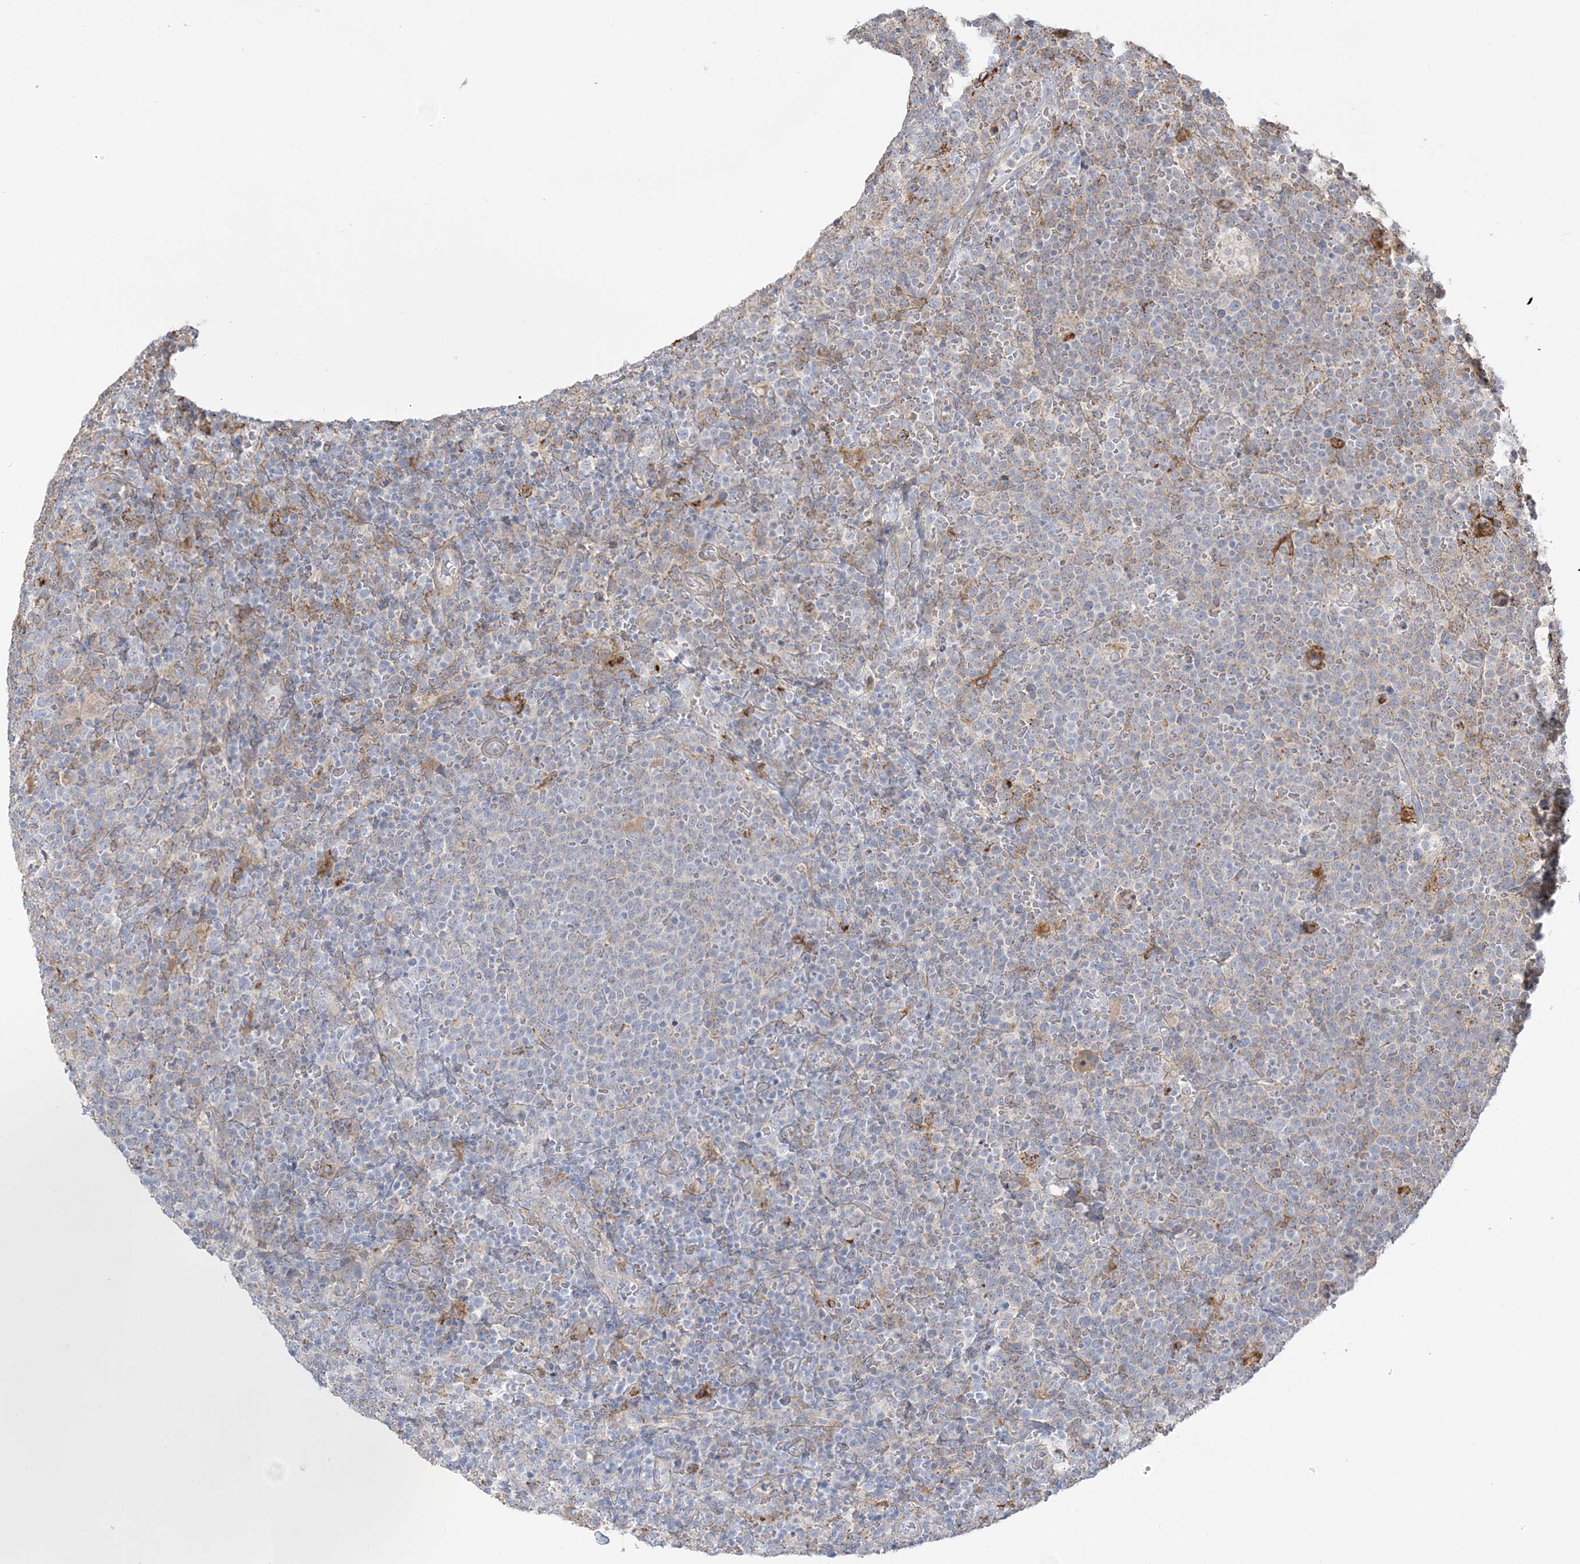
{"staining": {"intensity": "negative", "quantity": "none", "location": "none"}, "tissue": "lymphoma", "cell_type": "Tumor cells", "image_type": "cancer", "snomed": [{"axis": "morphology", "description": "Malignant lymphoma, non-Hodgkin's type, High grade"}, {"axis": "topography", "description": "Lymph node"}], "caption": "Image shows no protein staining in tumor cells of malignant lymphoma, non-Hodgkin's type (high-grade) tissue.", "gene": "HAAO", "patient": {"sex": "male", "age": 61}}